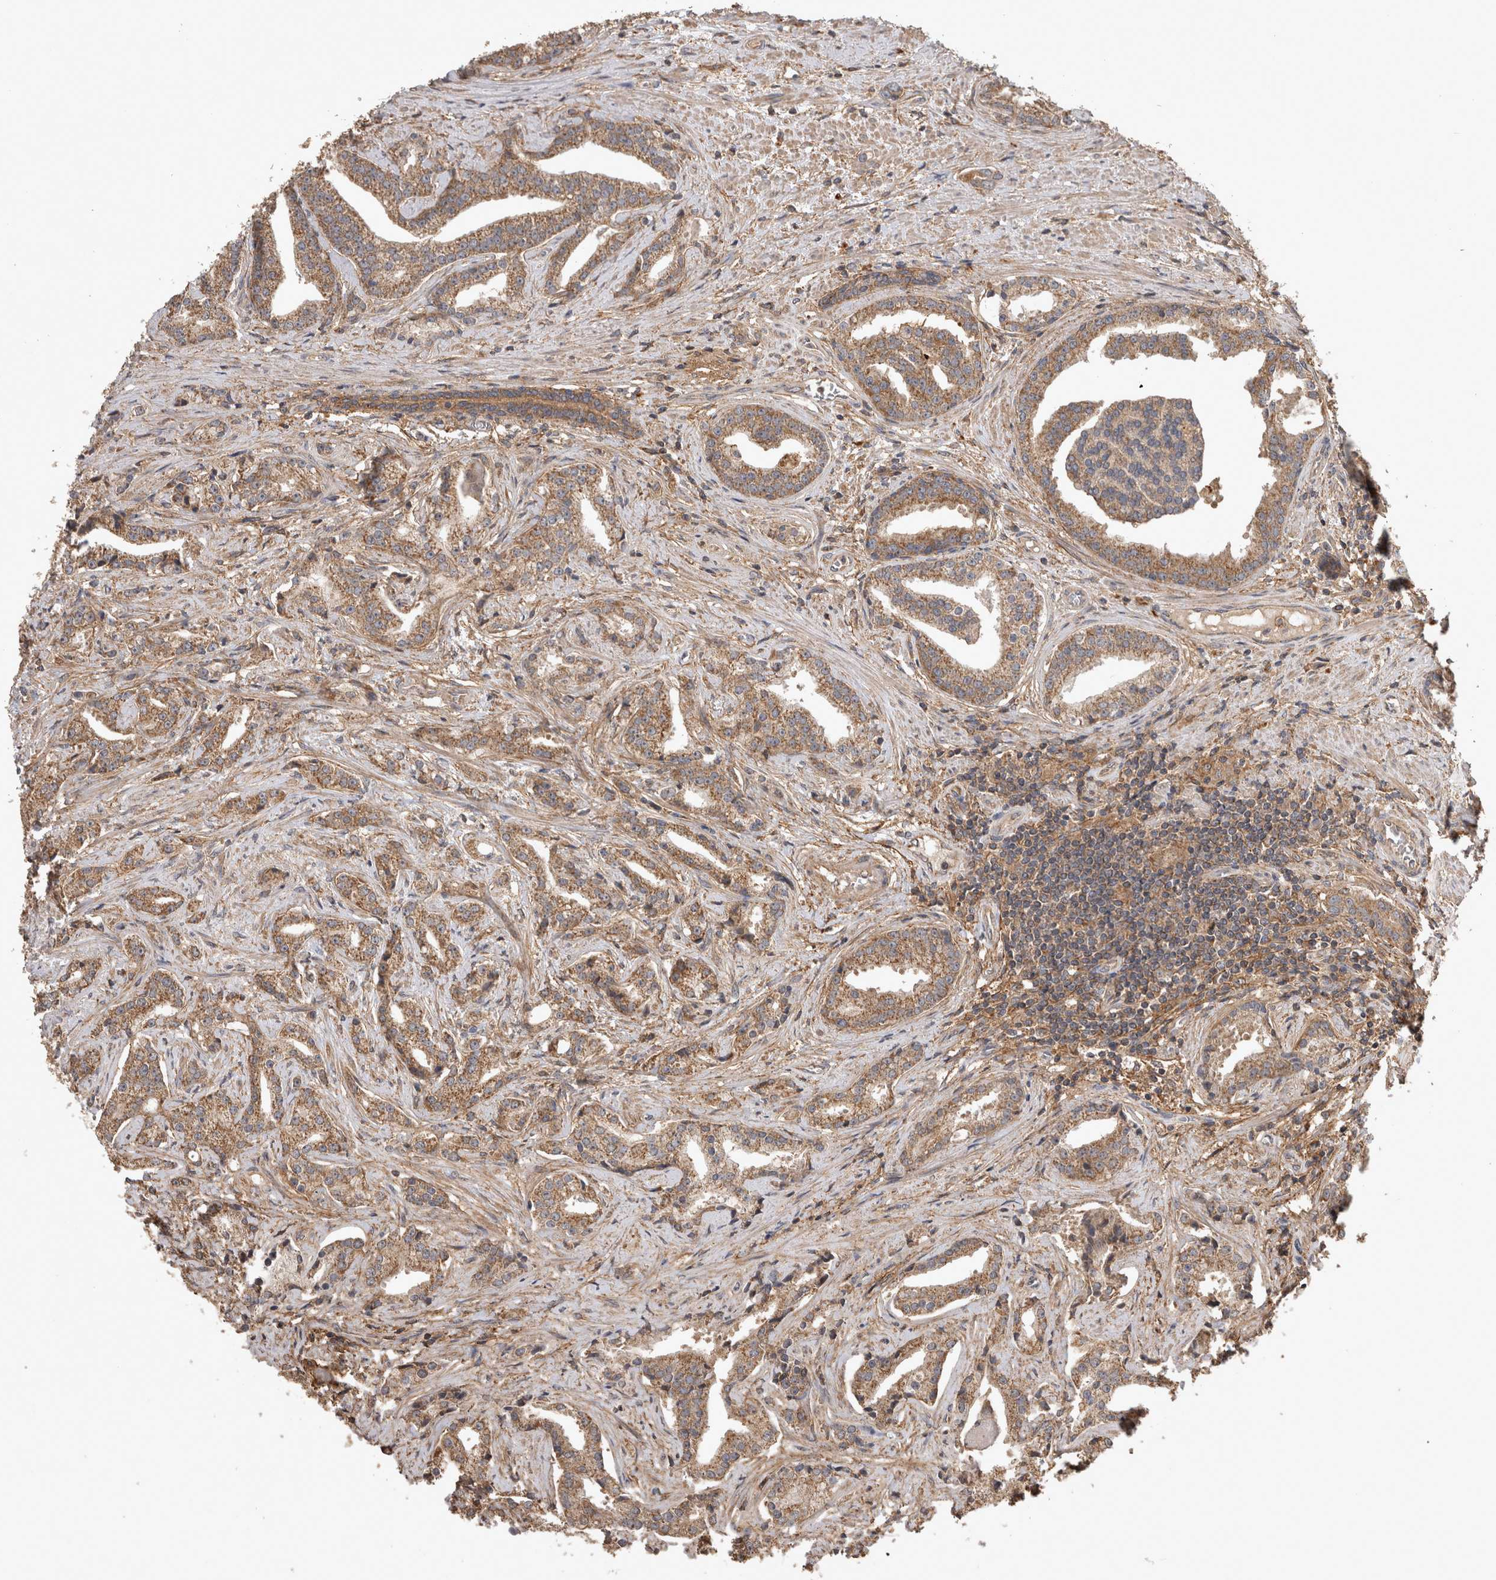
{"staining": {"intensity": "moderate", "quantity": ">75%", "location": "cytoplasmic/membranous"}, "tissue": "prostate cancer", "cell_type": "Tumor cells", "image_type": "cancer", "snomed": [{"axis": "morphology", "description": "Adenocarcinoma, Low grade"}, {"axis": "topography", "description": "Prostate"}], "caption": "Human prostate low-grade adenocarcinoma stained with a brown dye exhibits moderate cytoplasmic/membranous positive staining in approximately >75% of tumor cells.", "gene": "TRMT61B", "patient": {"sex": "male", "age": 67}}